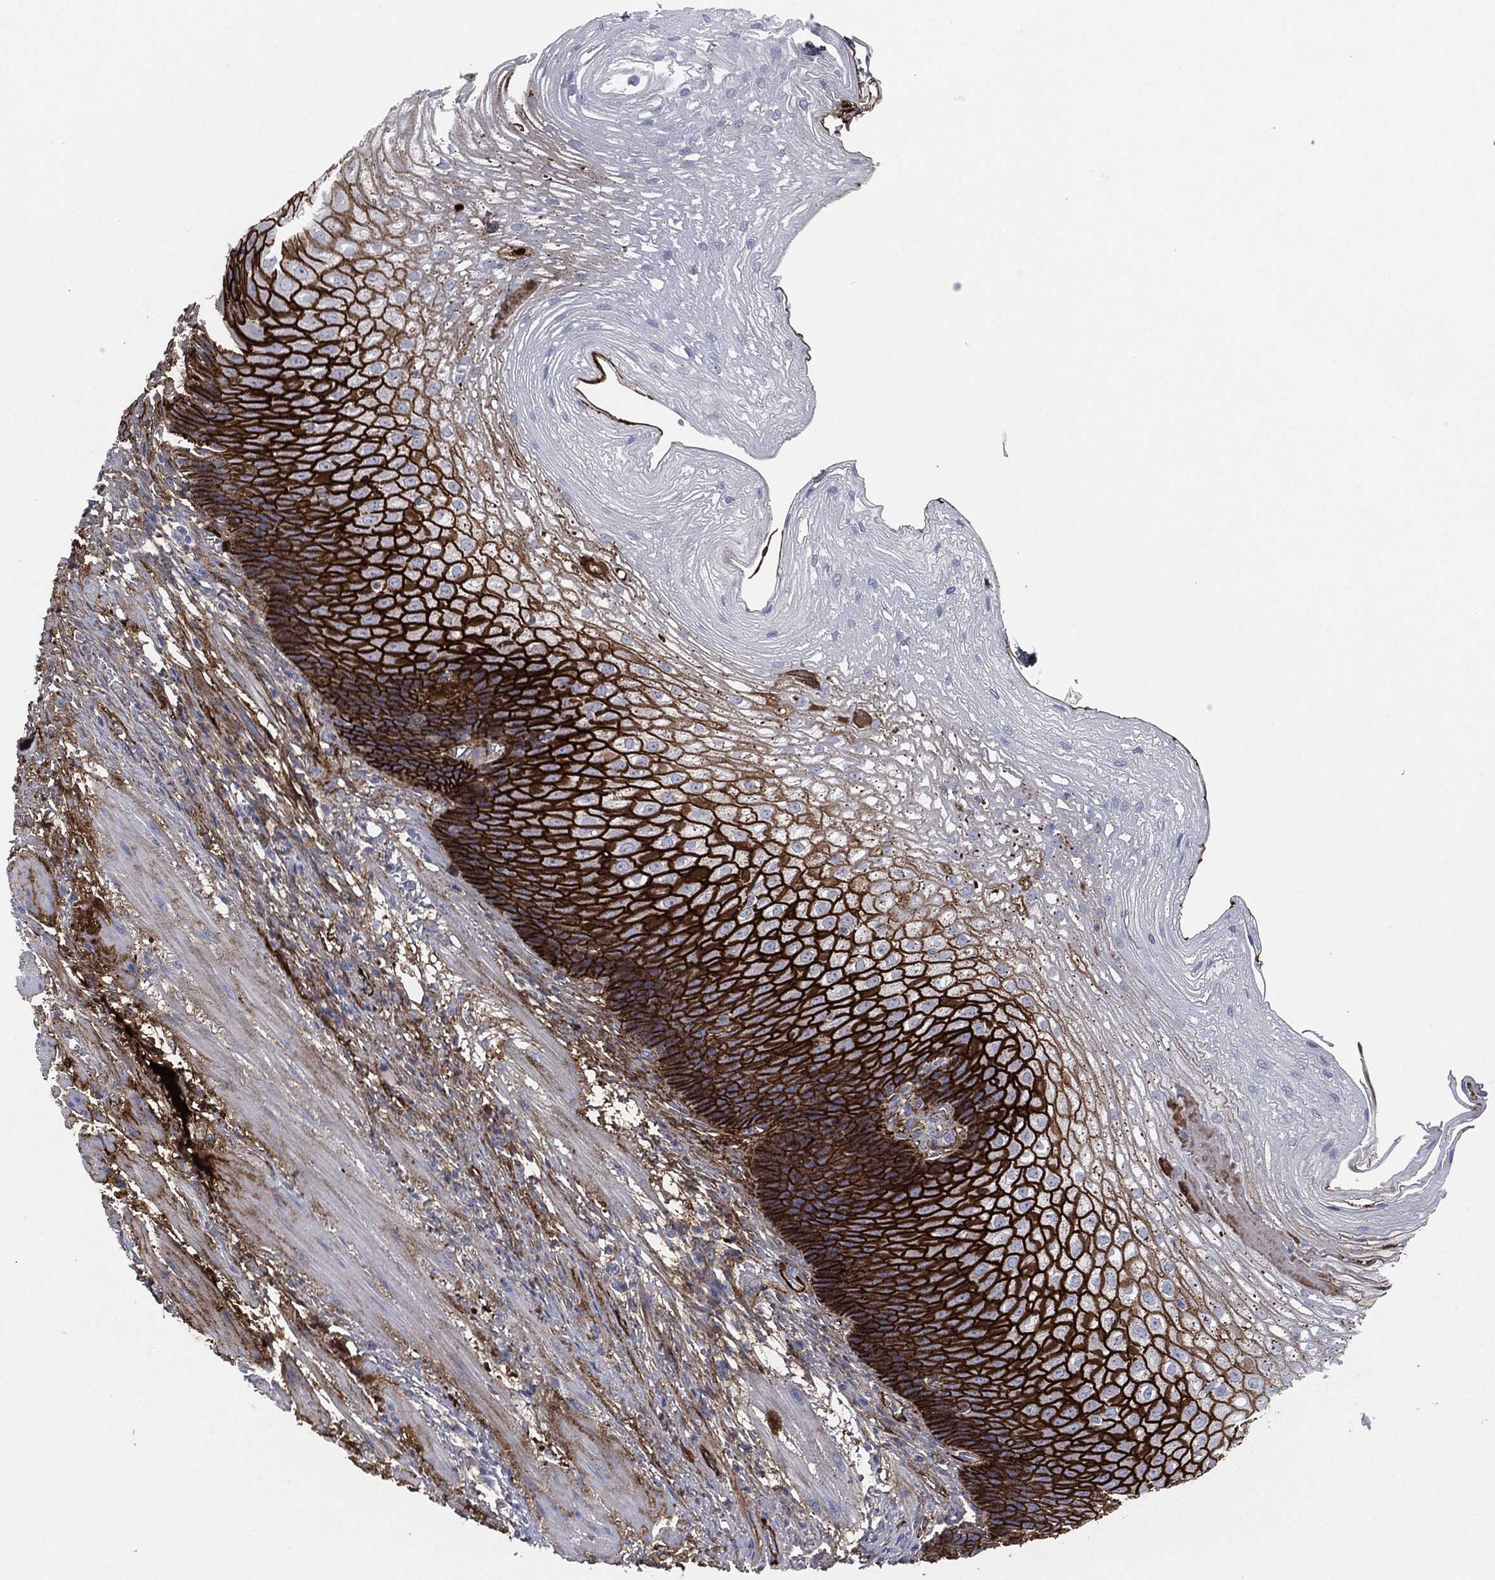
{"staining": {"intensity": "strong", "quantity": "25%-75%", "location": "cytoplasmic/membranous"}, "tissue": "esophagus", "cell_type": "Squamous epithelial cells", "image_type": "normal", "snomed": [{"axis": "morphology", "description": "Normal tissue, NOS"}, {"axis": "topography", "description": "Esophagus"}], "caption": "The image demonstrates immunohistochemical staining of normal esophagus. There is strong cytoplasmic/membranous expression is appreciated in approximately 25%-75% of squamous epithelial cells.", "gene": "APOB", "patient": {"sex": "male", "age": 63}}